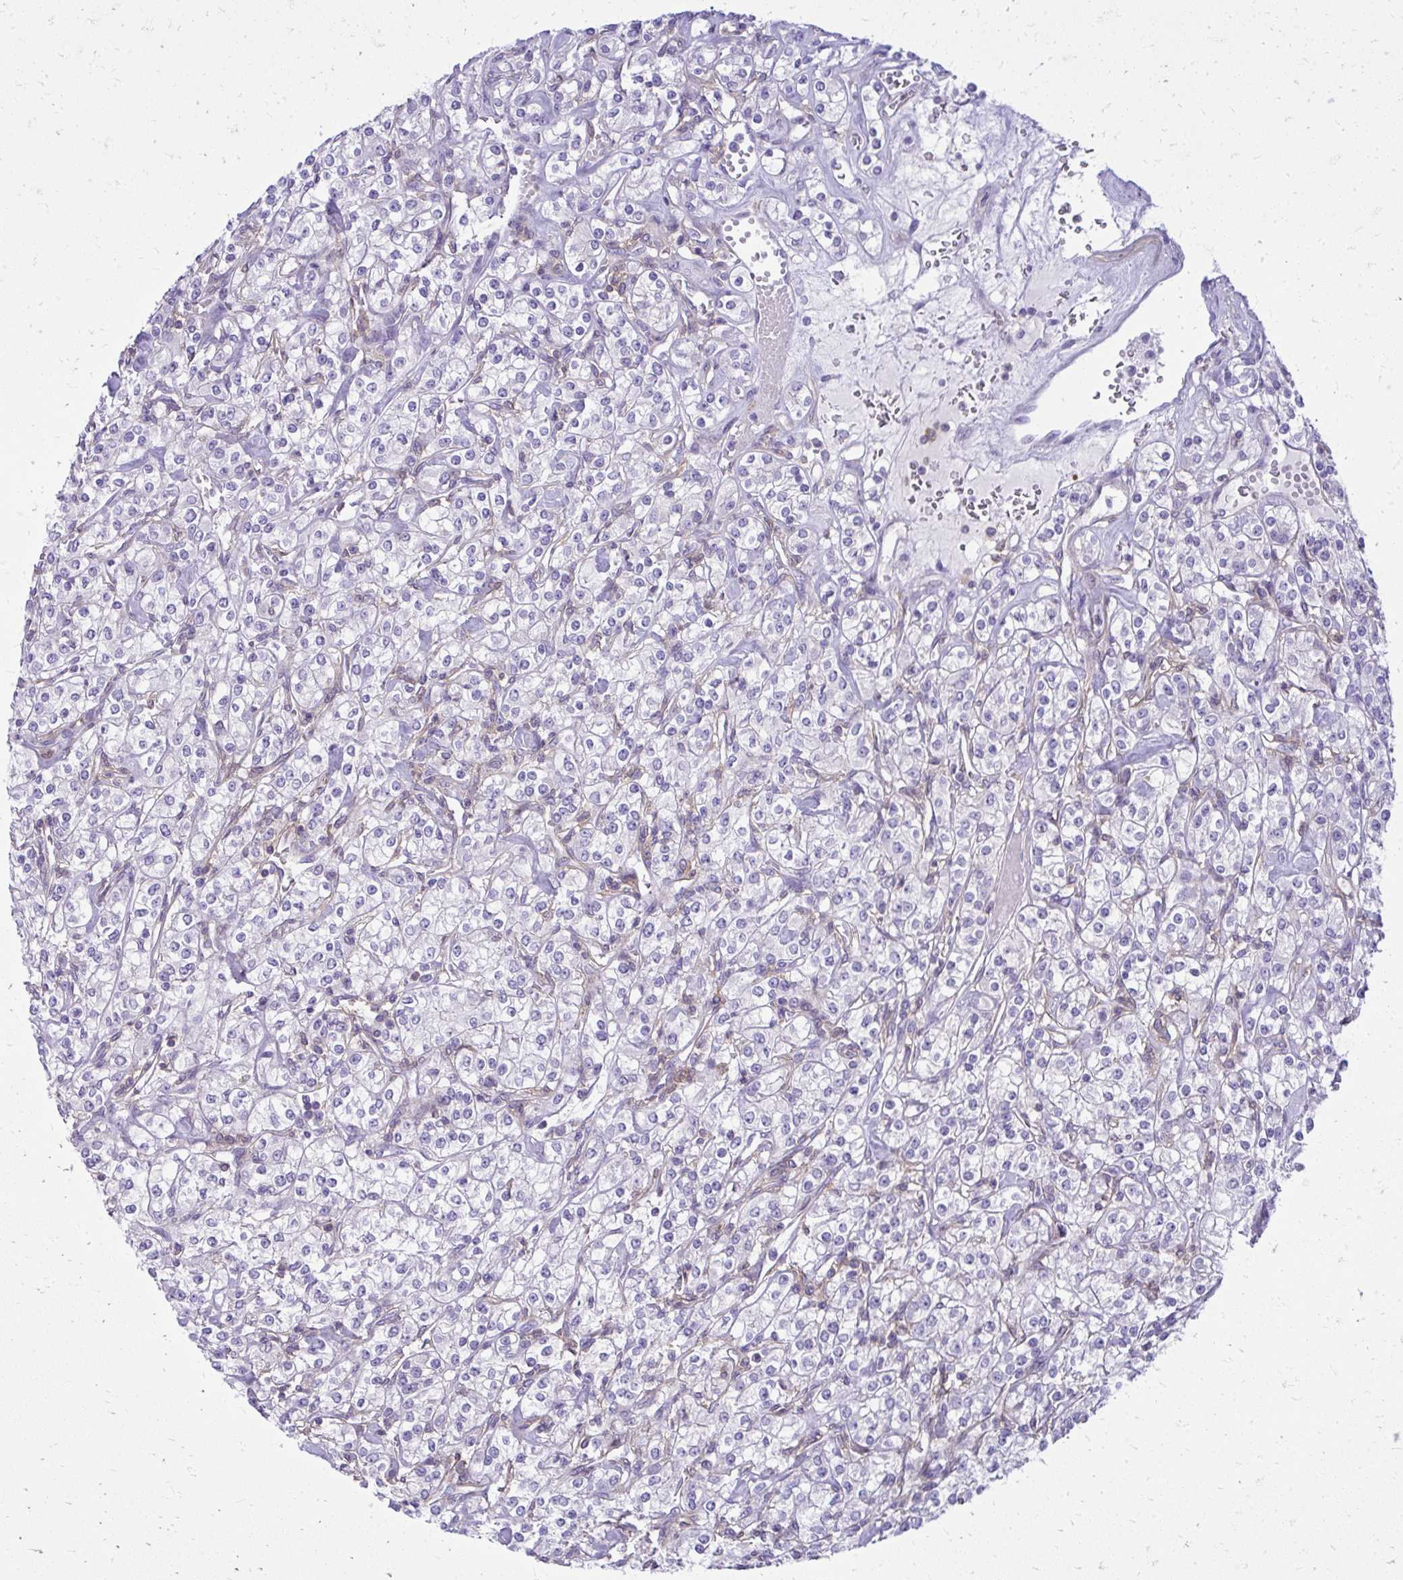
{"staining": {"intensity": "negative", "quantity": "none", "location": "none"}, "tissue": "renal cancer", "cell_type": "Tumor cells", "image_type": "cancer", "snomed": [{"axis": "morphology", "description": "Adenocarcinoma, NOS"}, {"axis": "topography", "description": "Kidney"}], "caption": "This micrograph is of renal cancer stained with immunohistochemistry to label a protein in brown with the nuclei are counter-stained blue. There is no expression in tumor cells.", "gene": "GPRIN3", "patient": {"sex": "male", "age": 77}}